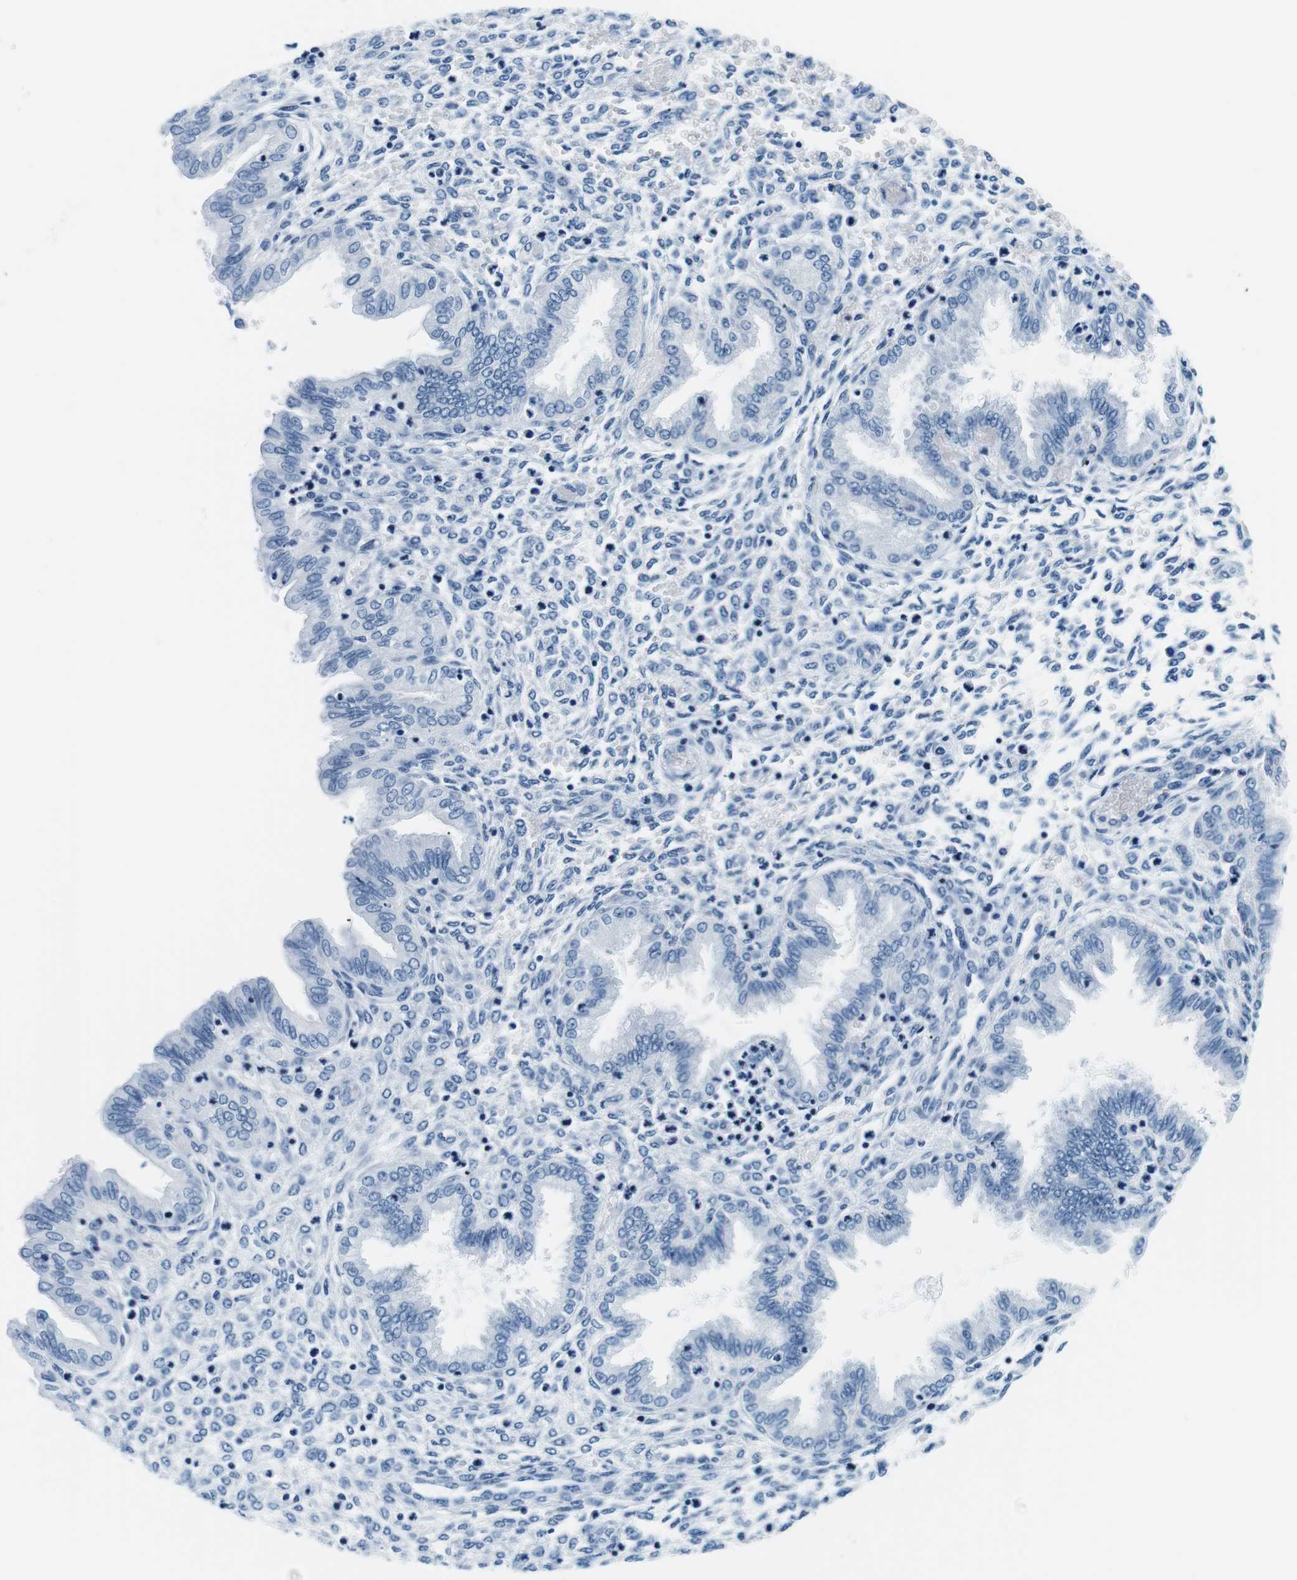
{"staining": {"intensity": "negative", "quantity": "none", "location": "none"}, "tissue": "endometrium", "cell_type": "Cells in endometrial stroma", "image_type": "normal", "snomed": [{"axis": "morphology", "description": "Normal tissue, NOS"}, {"axis": "topography", "description": "Endometrium"}], "caption": "Protein analysis of benign endometrium shows no significant expression in cells in endometrial stroma.", "gene": "ELANE", "patient": {"sex": "female", "age": 33}}